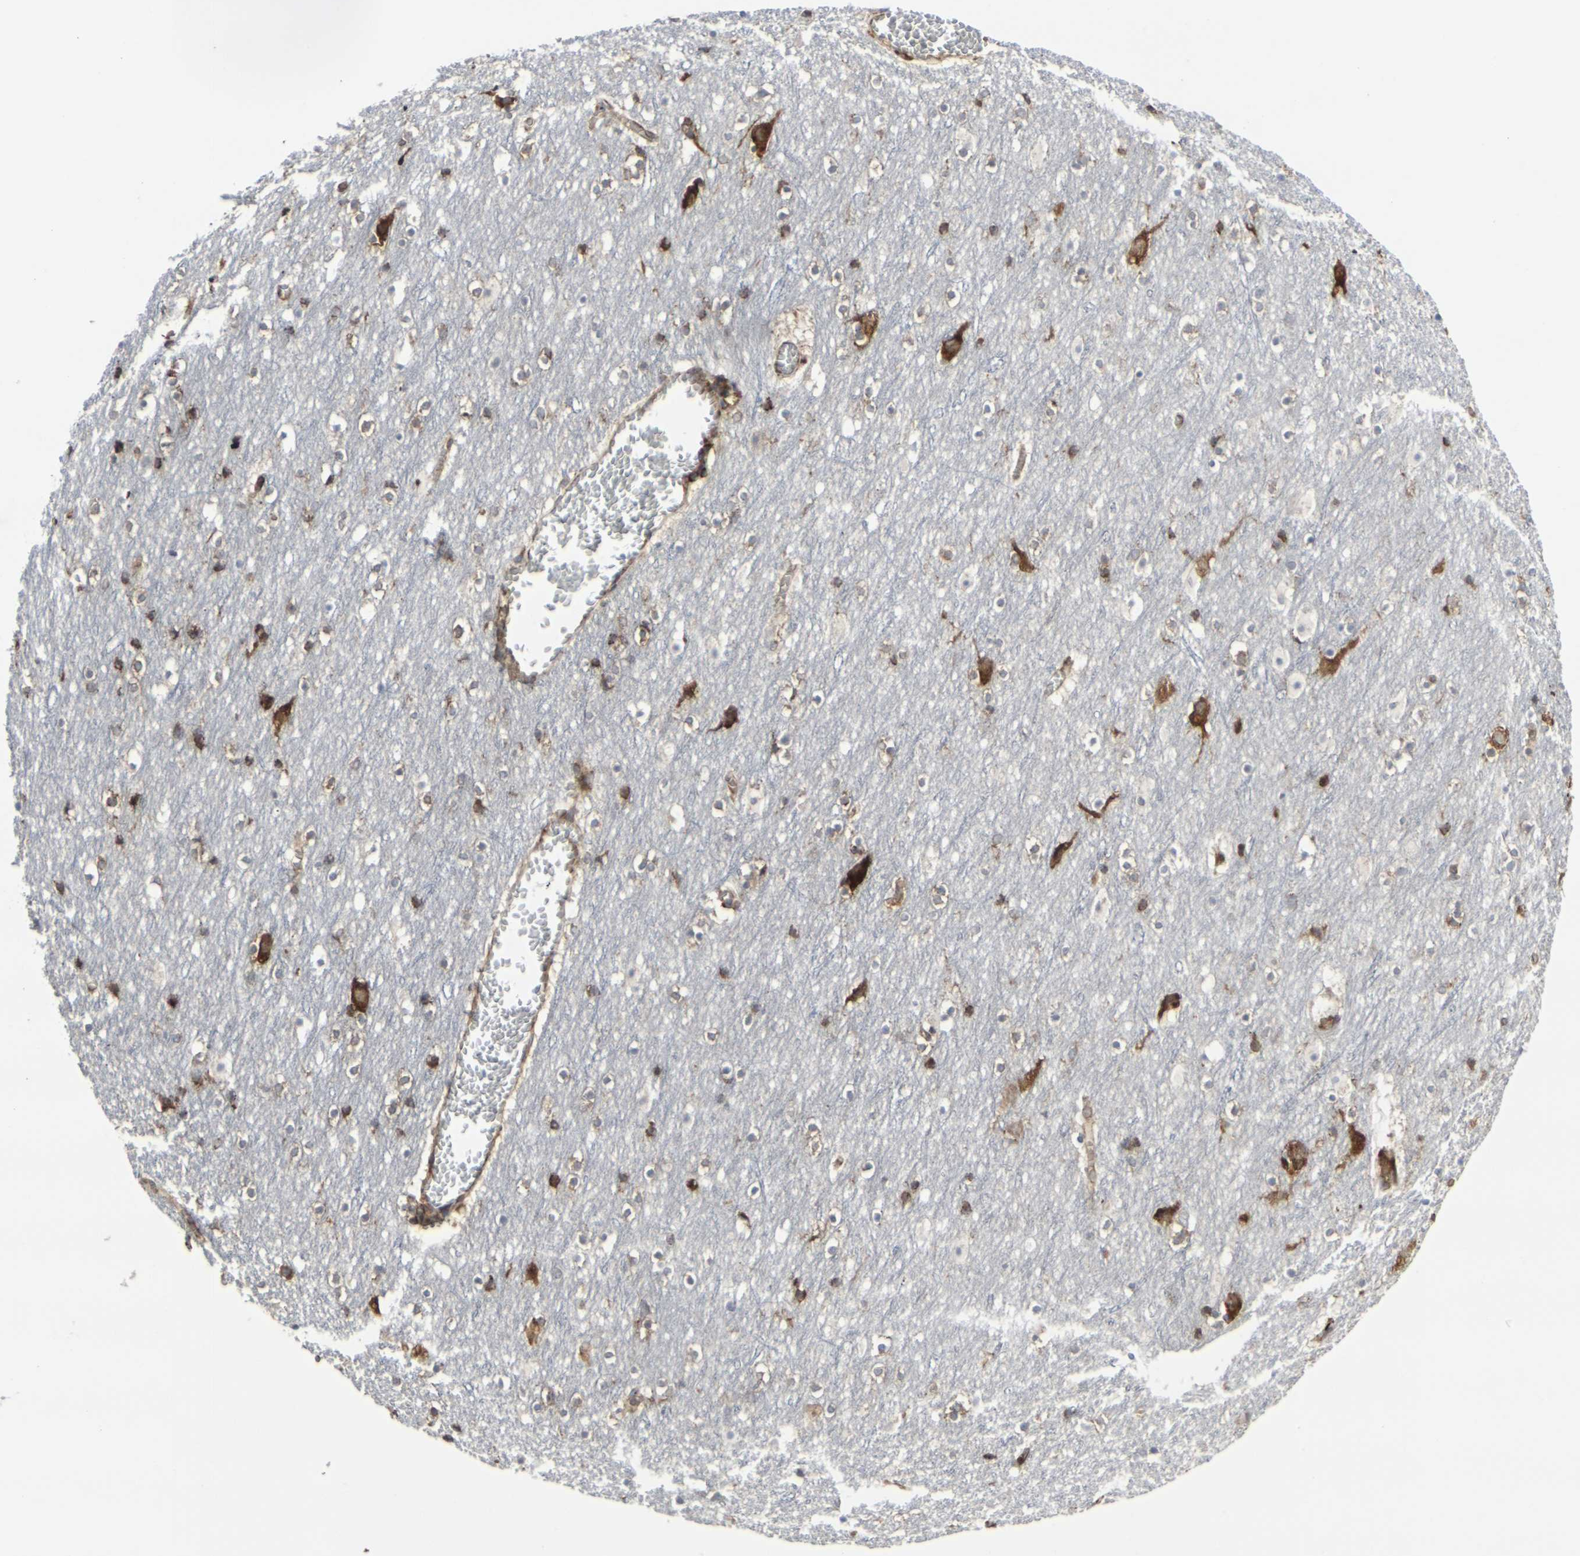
{"staining": {"intensity": "moderate", "quantity": ">75%", "location": "cytoplasmic/membranous"}, "tissue": "cerebral cortex", "cell_type": "Endothelial cells", "image_type": "normal", "snomed": [{"axis": "morphology", "description": "Normal tissue, NOS"}, {"axis": "topography", "description": "Cerebral cortex"}], "caption": "The image shows staining of benign cerebral cortex, revealing moderate cytoplasmic/membranous protein positivity (brown color) within endothelial cells.", "gene": "MARCHF2", "patient": {"sex": "male", "age": 45}}